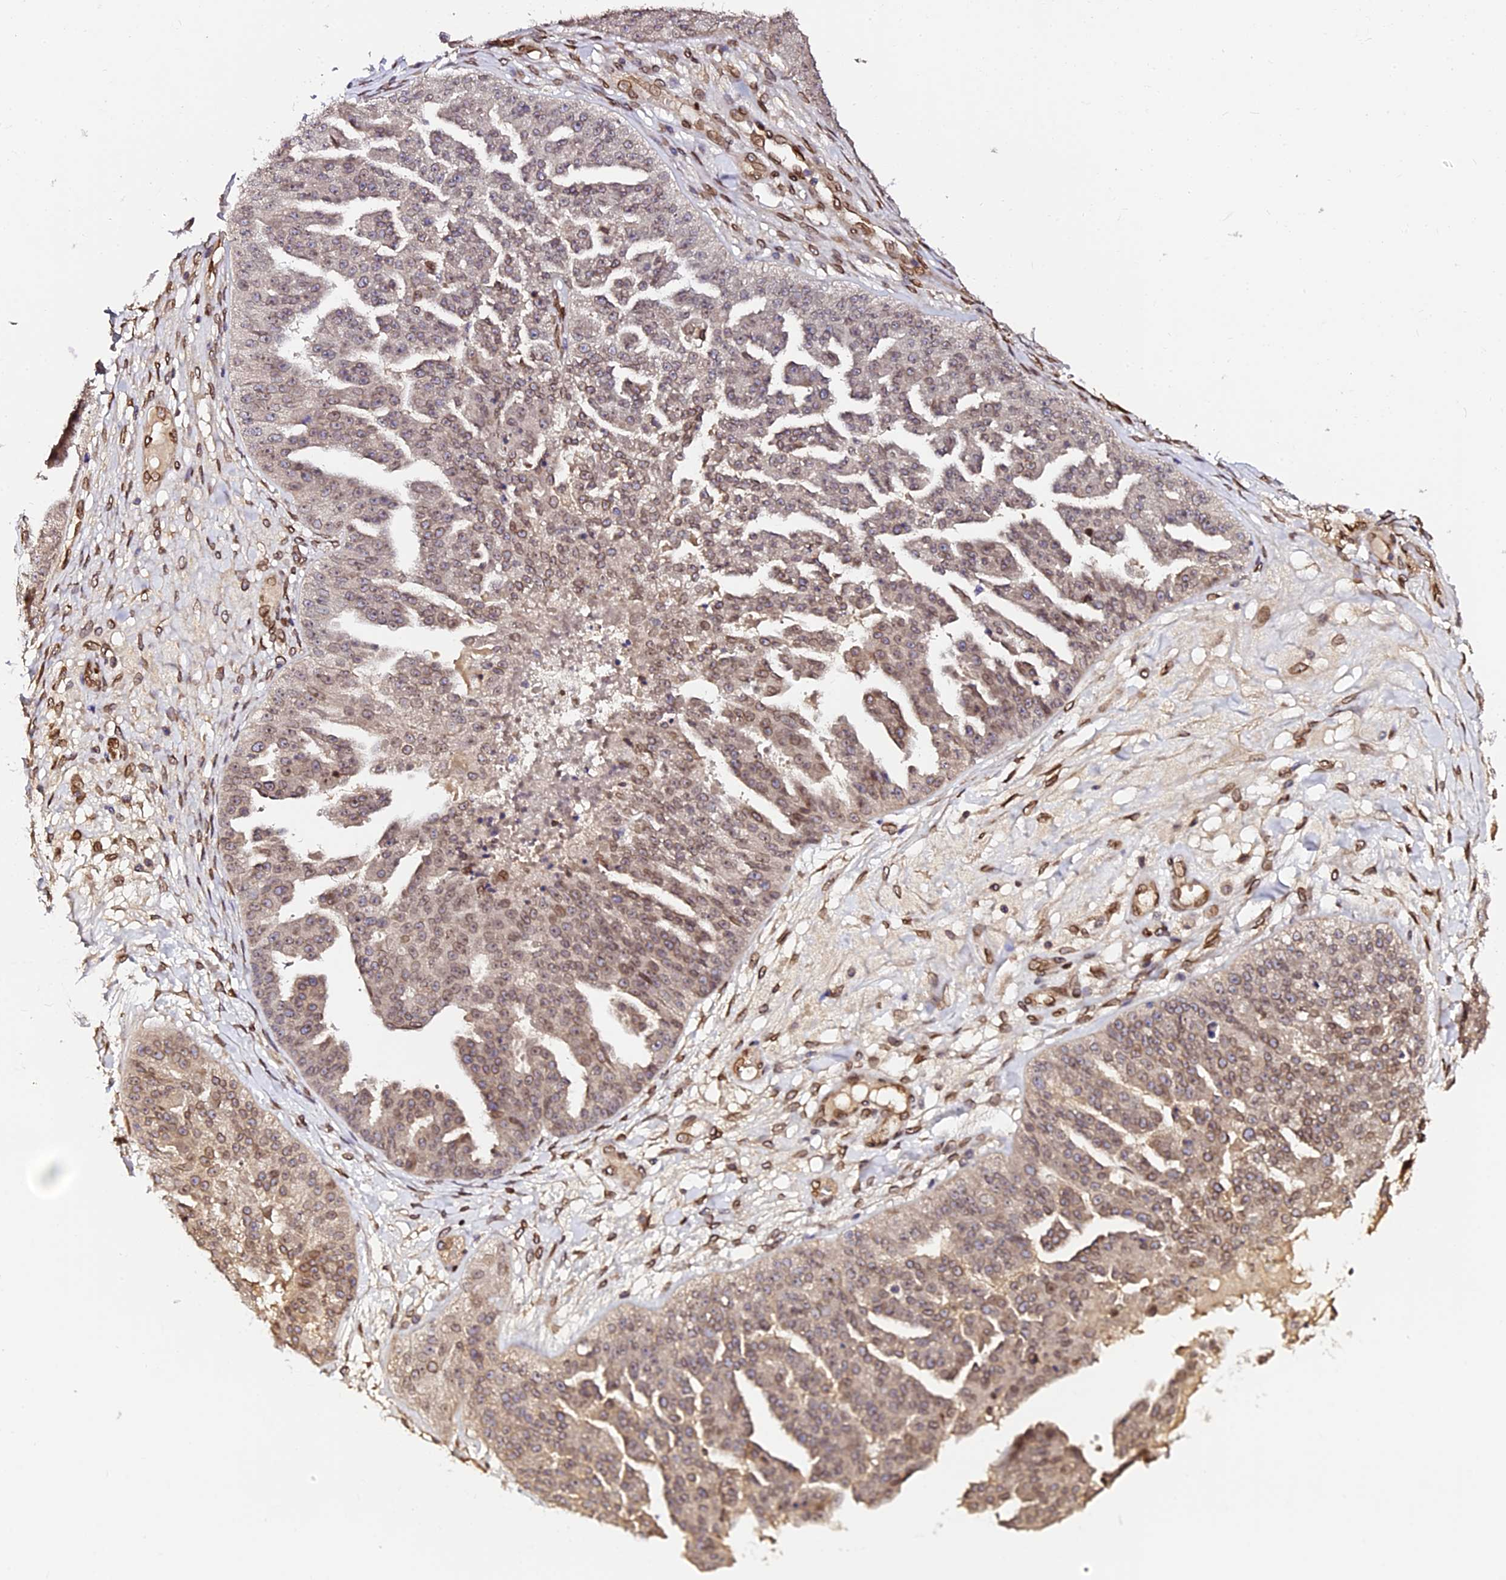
{"staining": {"intensity": "moderate", "quantity": "<25%", "location": "cytoplasmic/membranous,nuclear"}, "tissue": "ovarian cancer", "cell_type": "Tumor cells", "image_type": "cancer", "snomed": [{"axis": "morphology", "description": "Cystadenocarcinoma, serous, NOS"}, {"axis": "topography", "description": "Ovary"}], "caption": "Protein staining by immunohistochemistry (IHC) displays moderate cytoplasmic/membranous and nuclear staining in approximately <25% of tumor cells in ovarian serous cystadenocarcinoma.", "gene": "ANAPC5", "patient": {"sex": "female", "age": 58}}